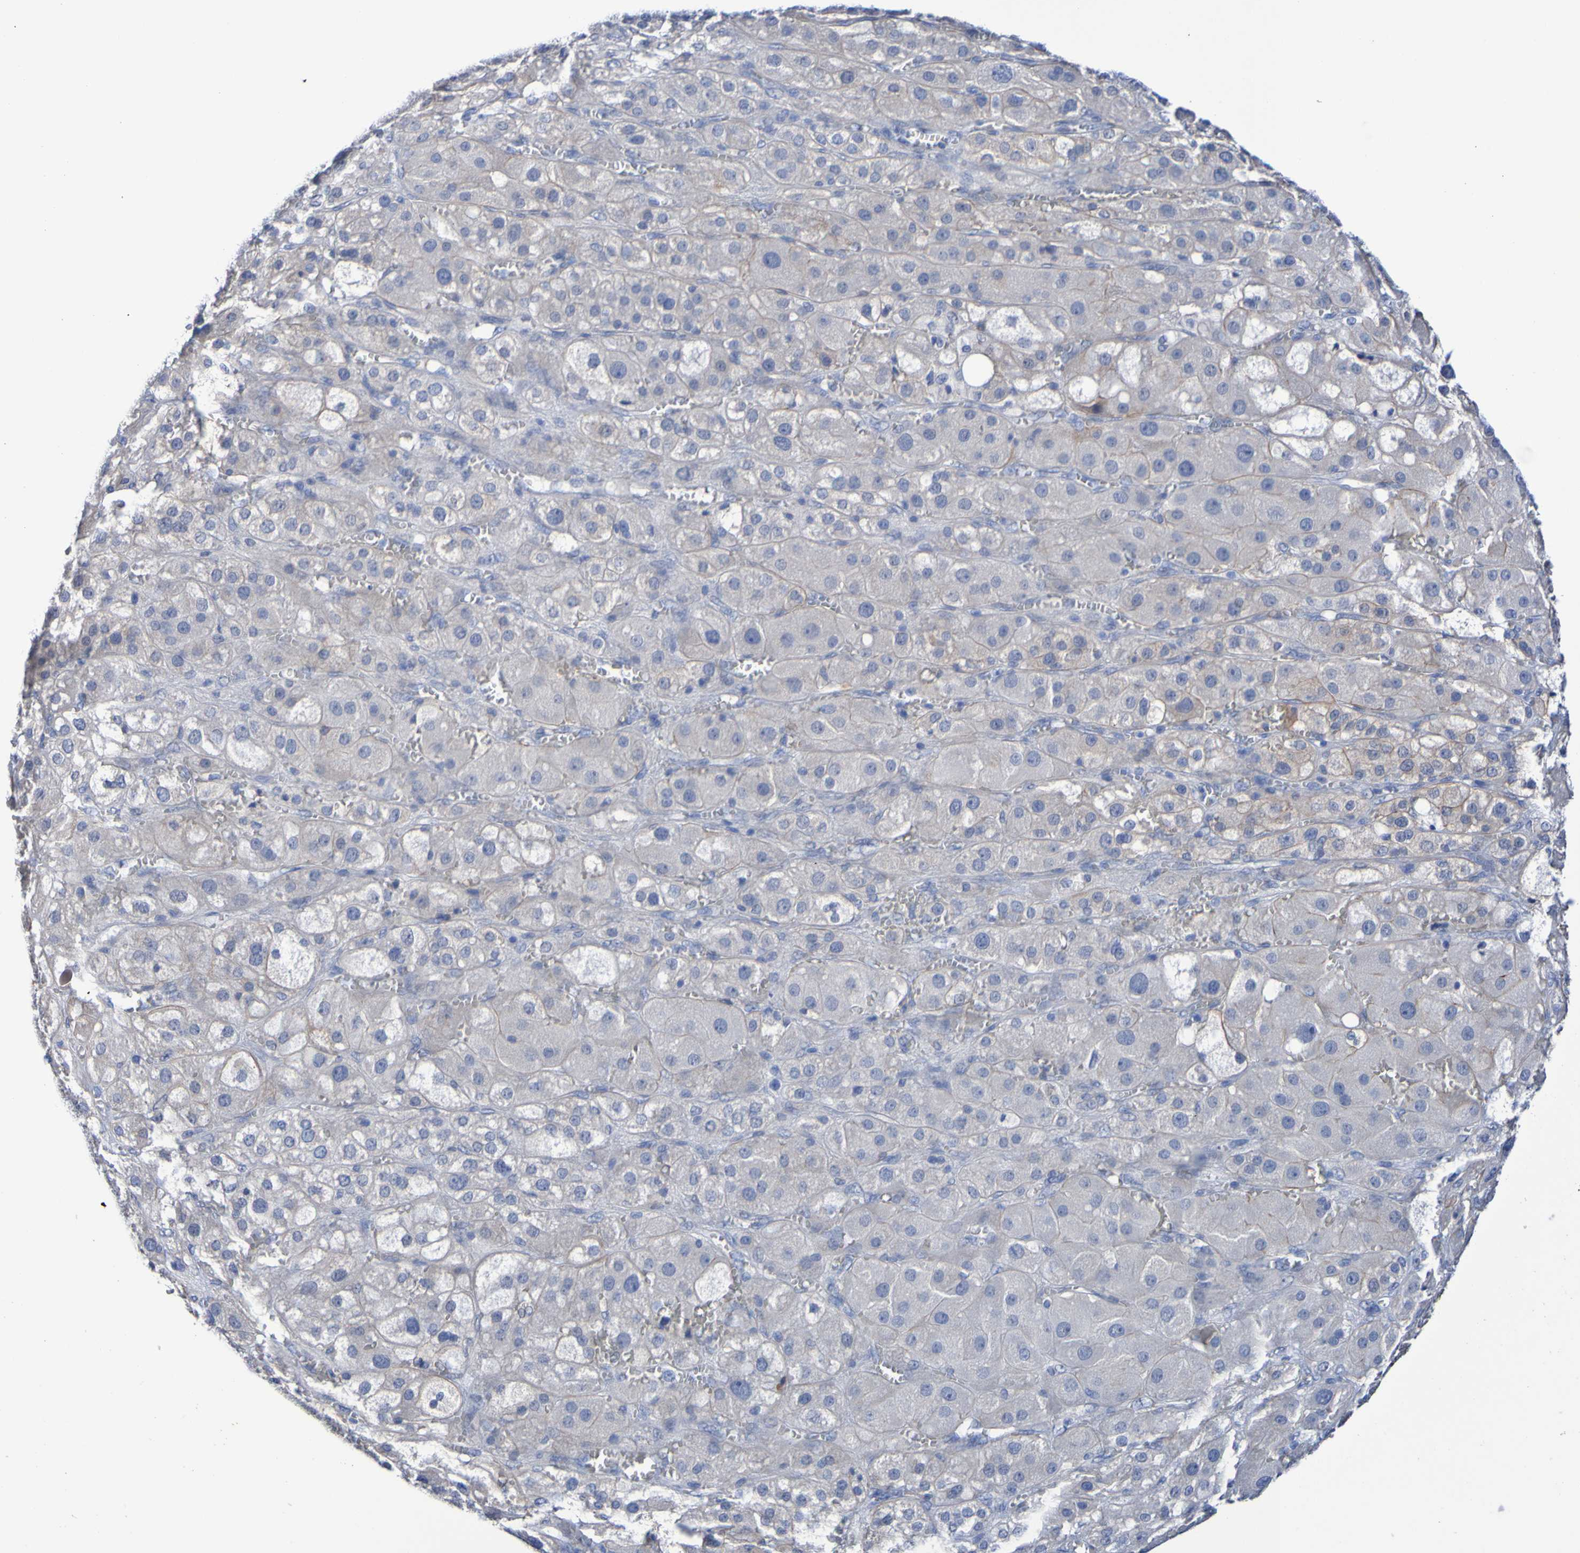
{"staining": {"intensity": "moderate", "quantity": "<25%", "location": "cytoplasmic/membranous"}, "tissue": "adrenal gland", "cell_type": "Glandular cells", "image_type": "normal", "snomed": [{"axis": "morphology", "description": "Normal tissue, NOS"}, {"axis": "topography", "description": "Adrenal gland"}], "caption": "Unremarkable adrenal gland reveals moderate cytoplasmic/membranous positivity in approximately <25% of glandular cells, visualized by immunohistochemistry. (IHC, brightfield microscopy, high magnification).", "gene": "SGCB", "patient": {"sex": "female", "age": 47}}